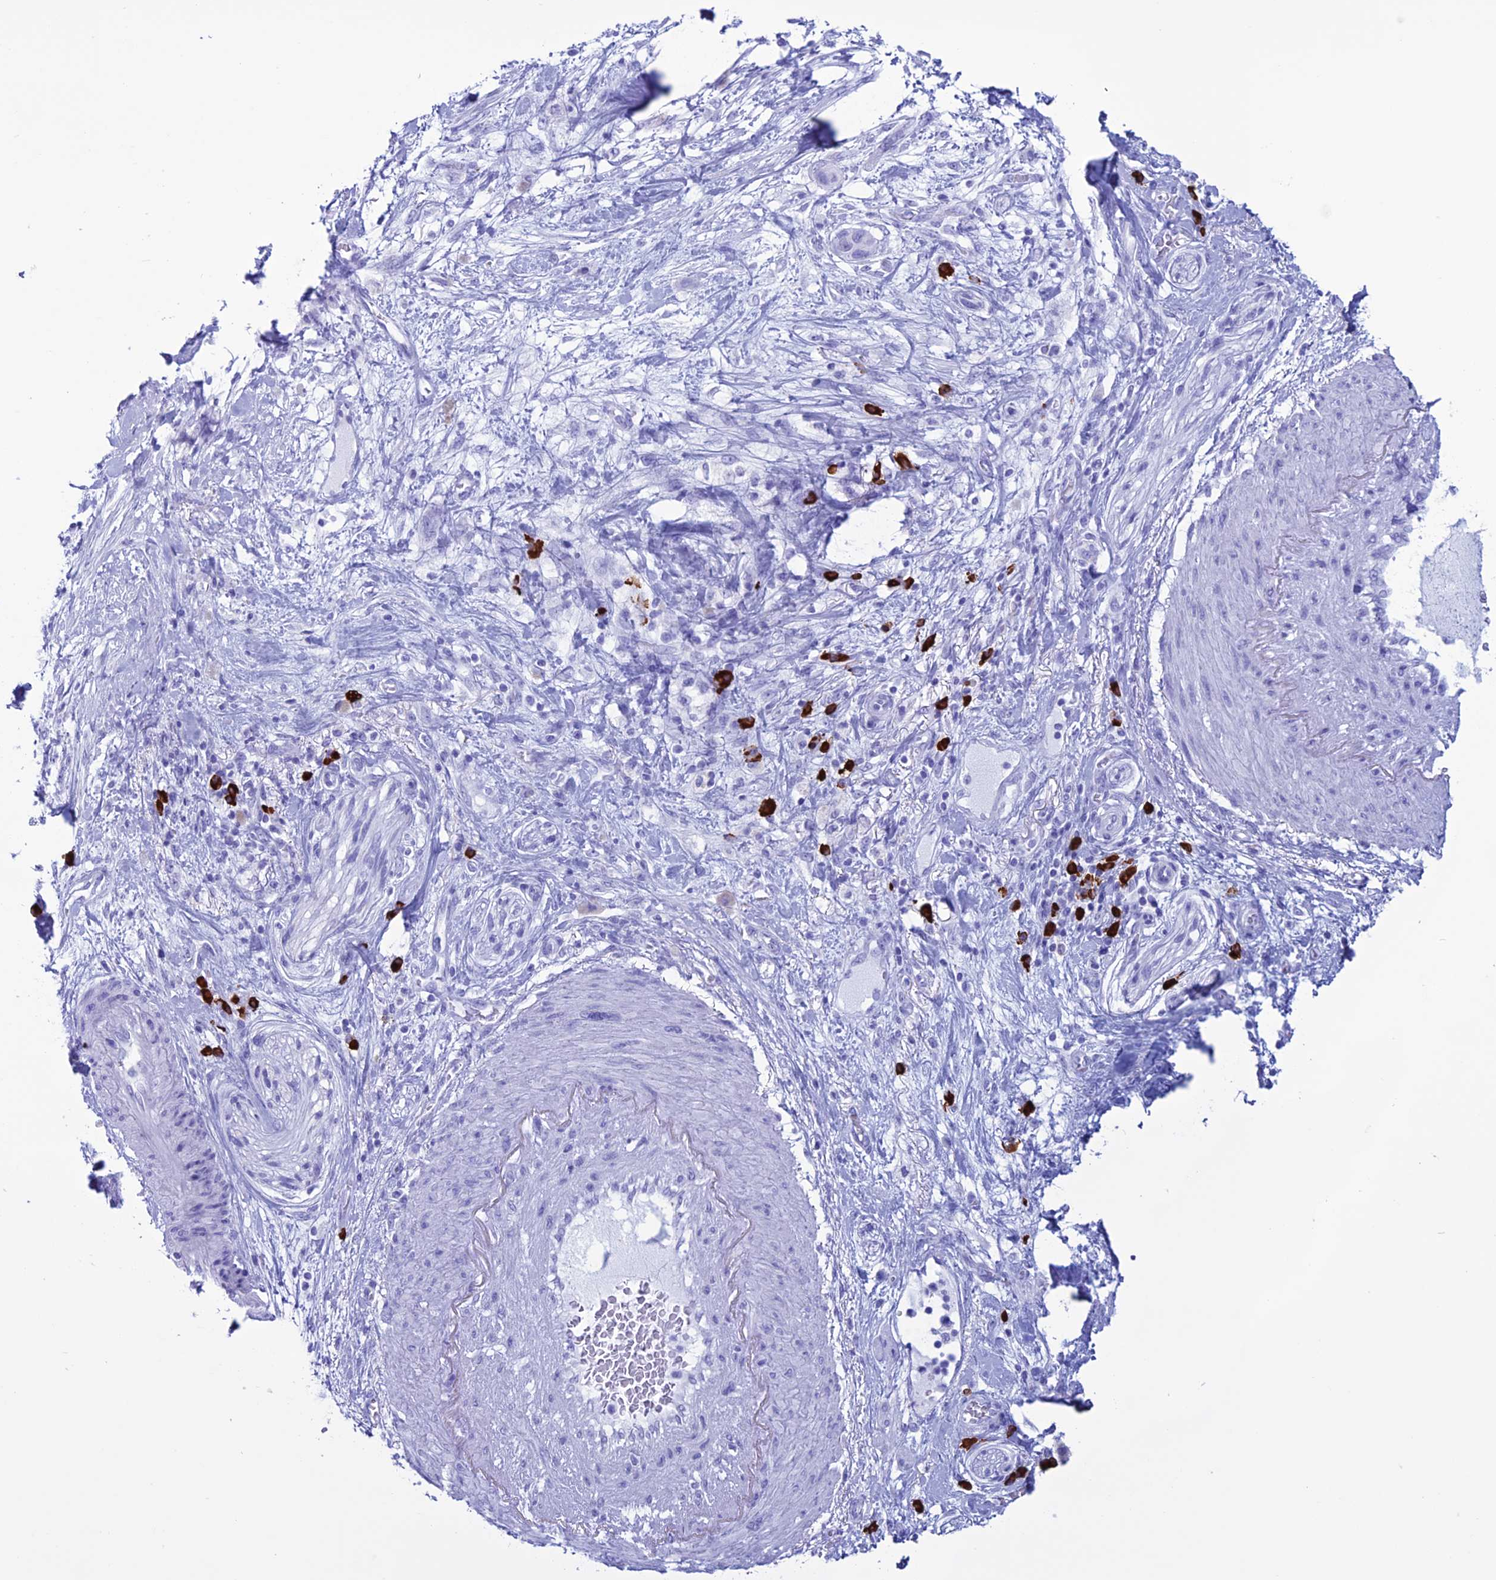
{"staining": {"intensity": "negative", "quantity": "none", "location": "none"}, "tissue": "pancreatic cancer", "cell_type": "Tumor cells", "image_type": "cancer", "snomed": [{"axis": "morphology", "description": "Adenocarcinoma, NOS"}, {"axis": "topography", "description": "Pancreas"}], "caption": "This micrograph is of pancreatic cancer stained with immunohistochemistry (IHC) to label a protein in brown with the nuclei are counter-stained blue. There is no expression in tumor cells. (DAB (3,3'-diaminobenzidine) IHC visualized using brightfield microscopy, high magnification).", "gene": "MZB1", "patient": {"sex": "male", "age": 68}}